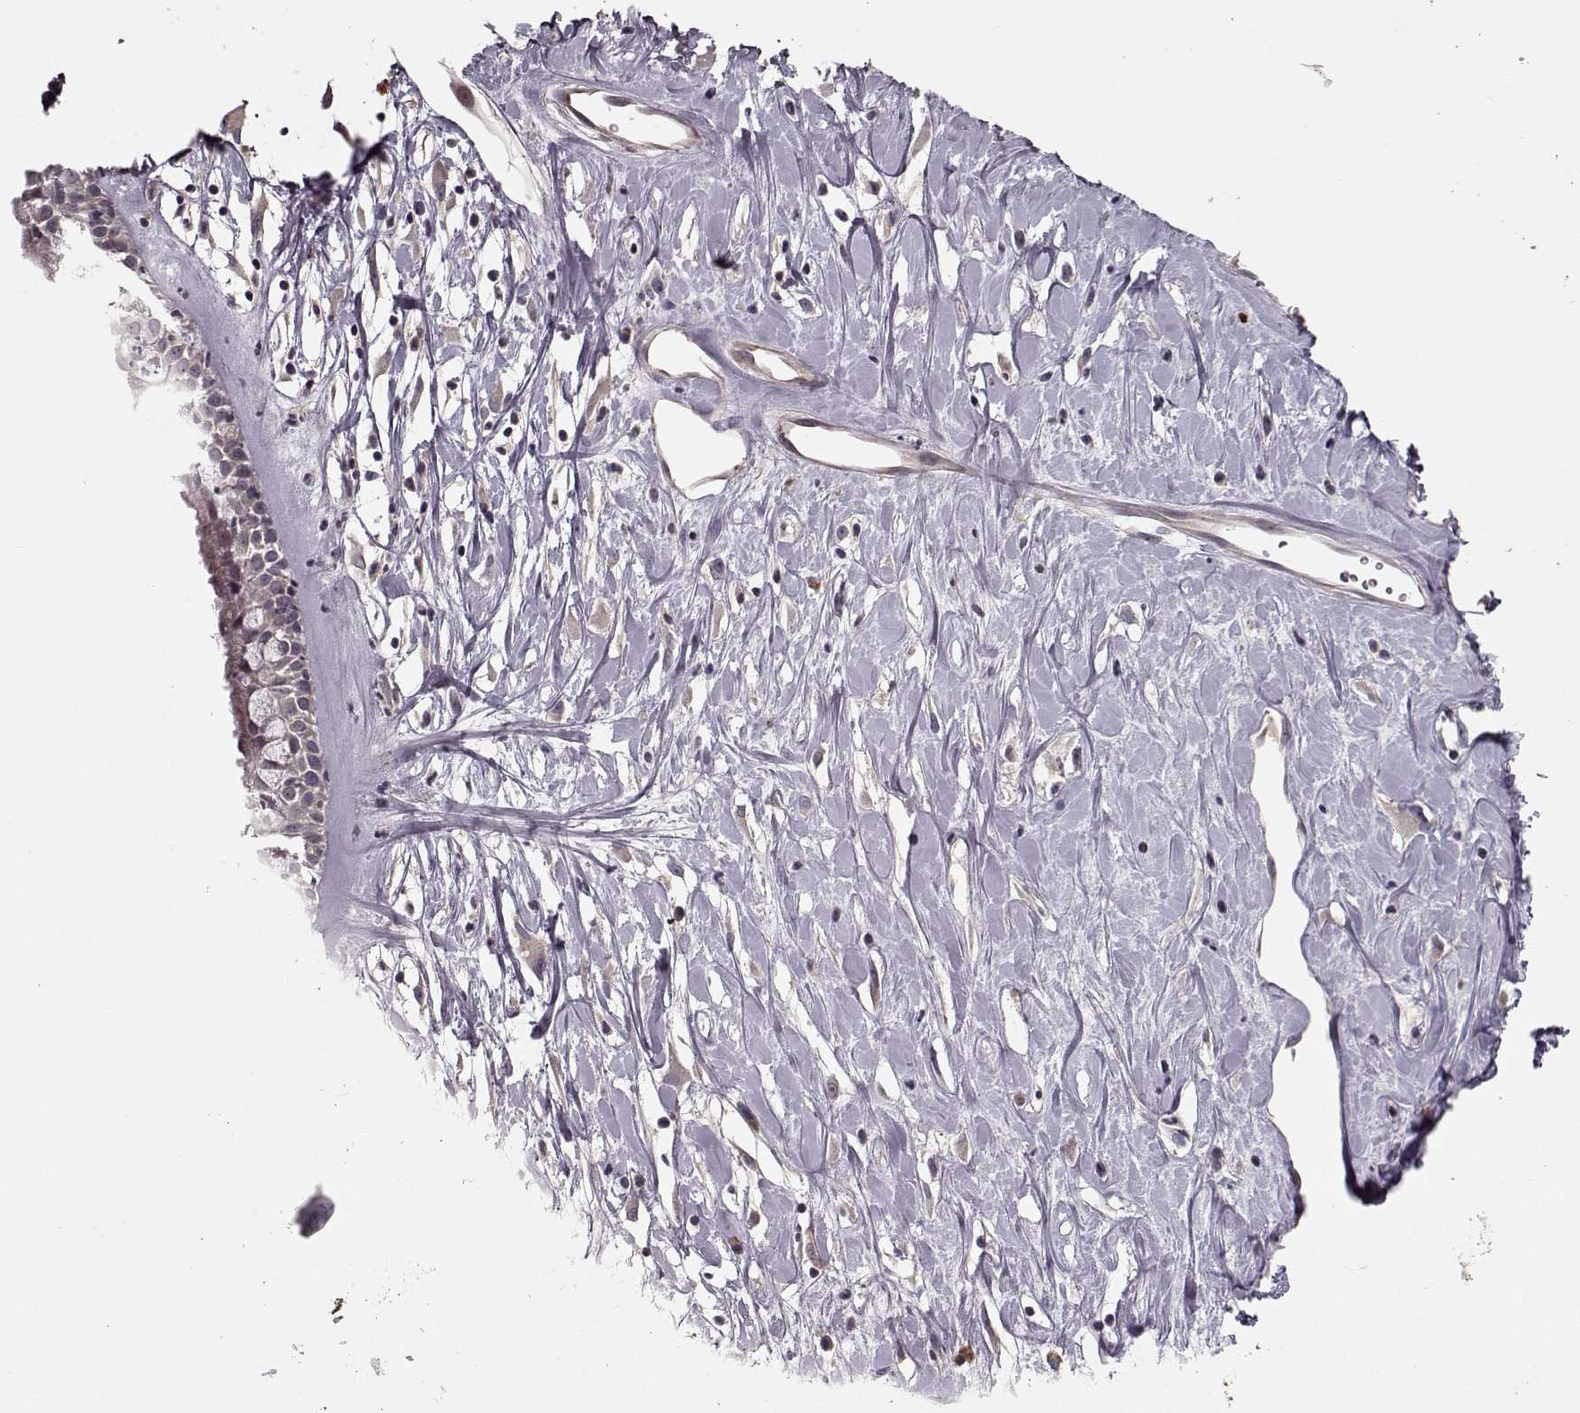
{"staining": {"intensity": "negative", "quantity": "none", "location": "none"}, "tissue": "nasopharynx", "cell_type": "Respiratory epithelial cells", "image_type": "normal", "snomed": [{"axis": "morphology", "description": "Normal tissue, NOS"}, {"axis": "topography", "description": "Nasopharynx"}], "caption": "Respiratory epithelial cells show no significant protein positivity in unremarkable nasopharynx. (DAB (3,3'-diaminobenzidine) immunohistochemistry, high magnification).", "gene": "SLAIN2", "patient": {"sex": "female", "age": 85}}